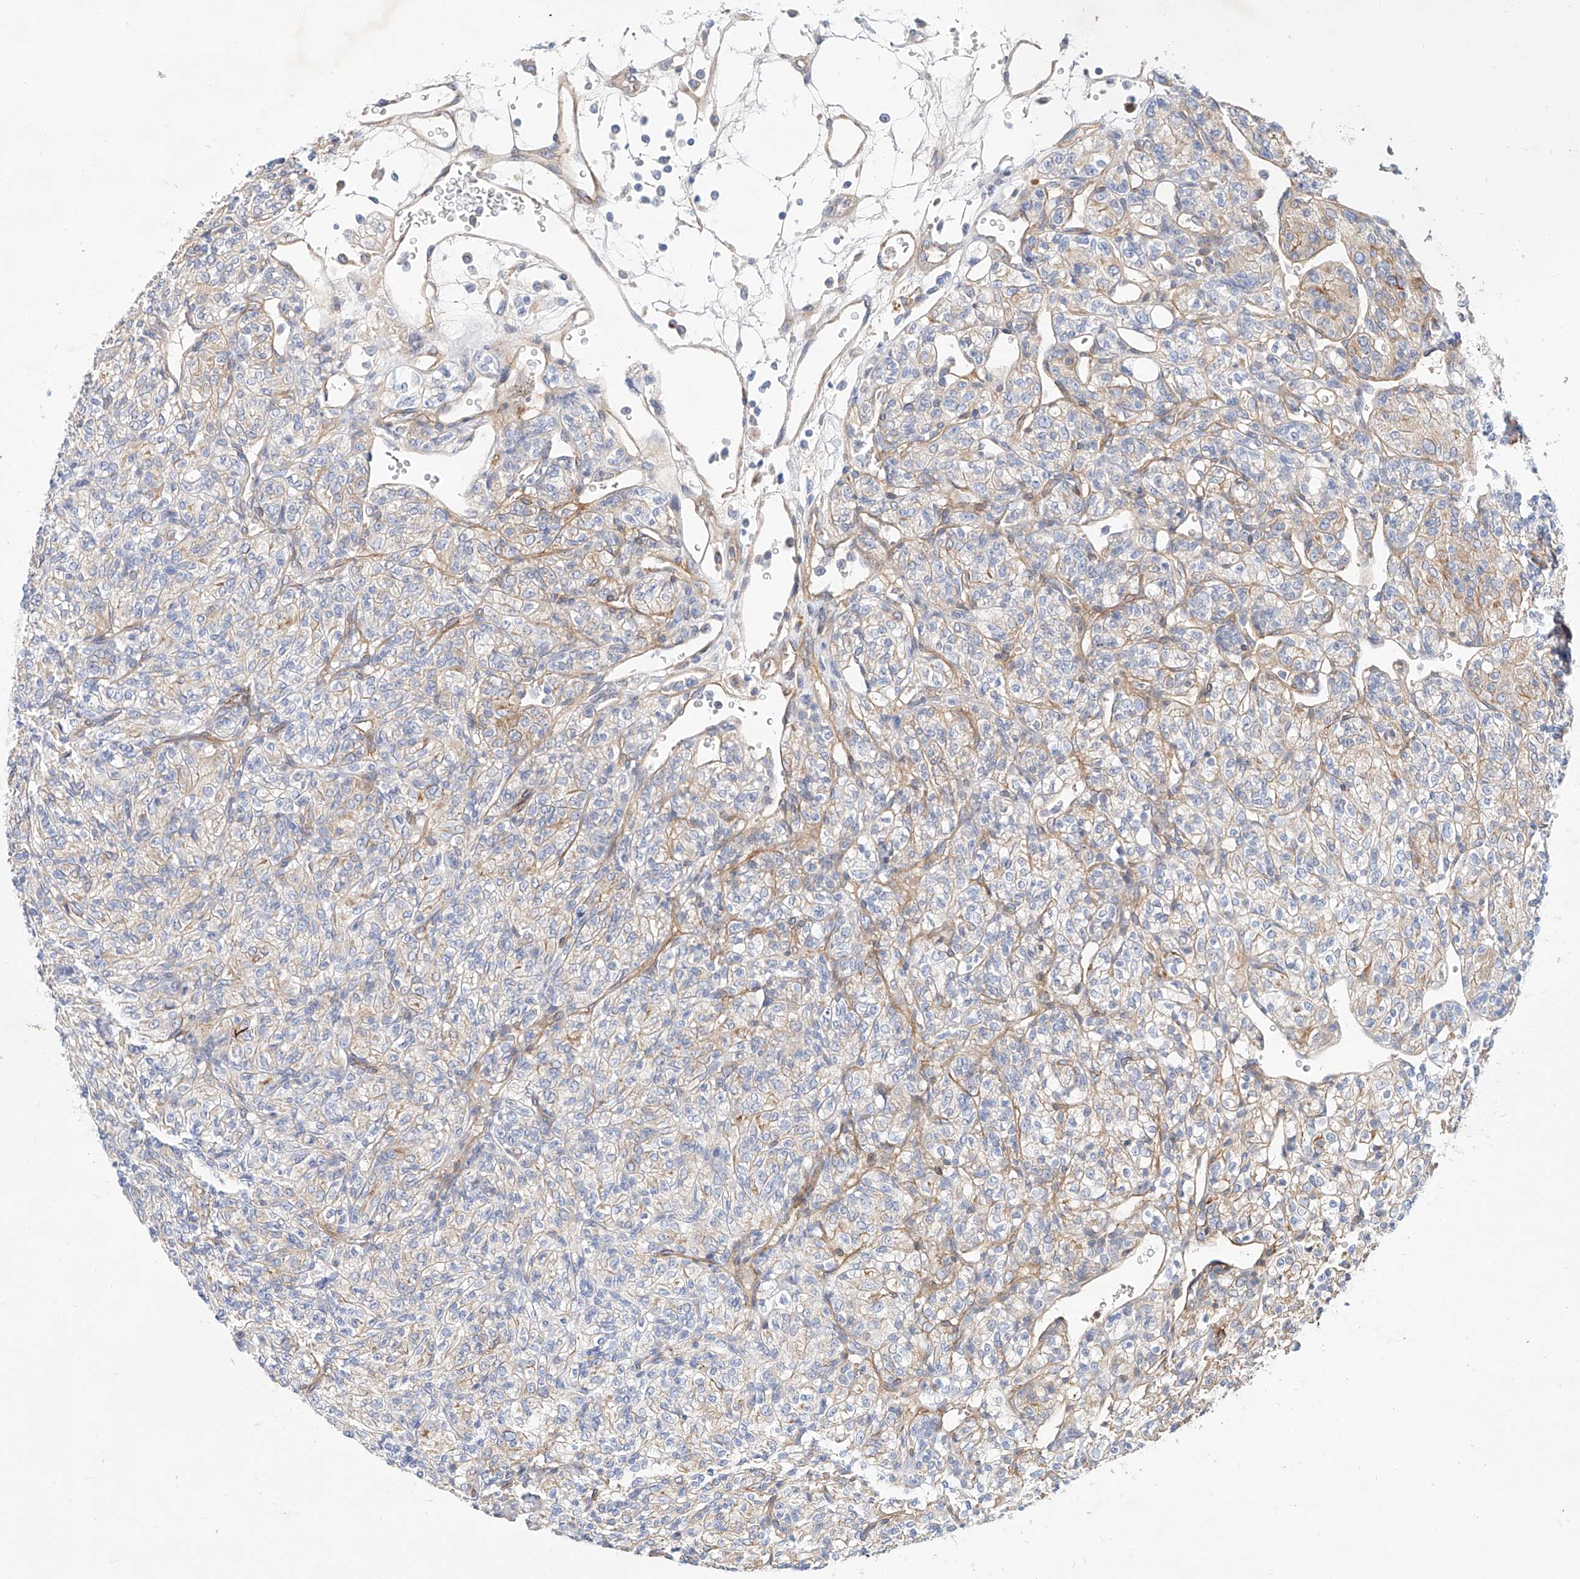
{"staining": {"intensity": "weak", "quantity": "<25%", "location": "cytoplasmic/membranous"}, "tissue": "renal cancer", "cell_type": "Tumor cells", "image_type": "cancer", "snomed": [{"axis": "morphology", "description": "Adenocarcinoma, NOS"}, {"axis": "topography", "description": "Kidney"}], "caption": "DAB immunohistochemical staining of human adenocarcinoma (renal) demonstrates no significant positivity in tumor cells.", "gene": "SBSPON", "patient": {"sex": "male", "age": 77}}